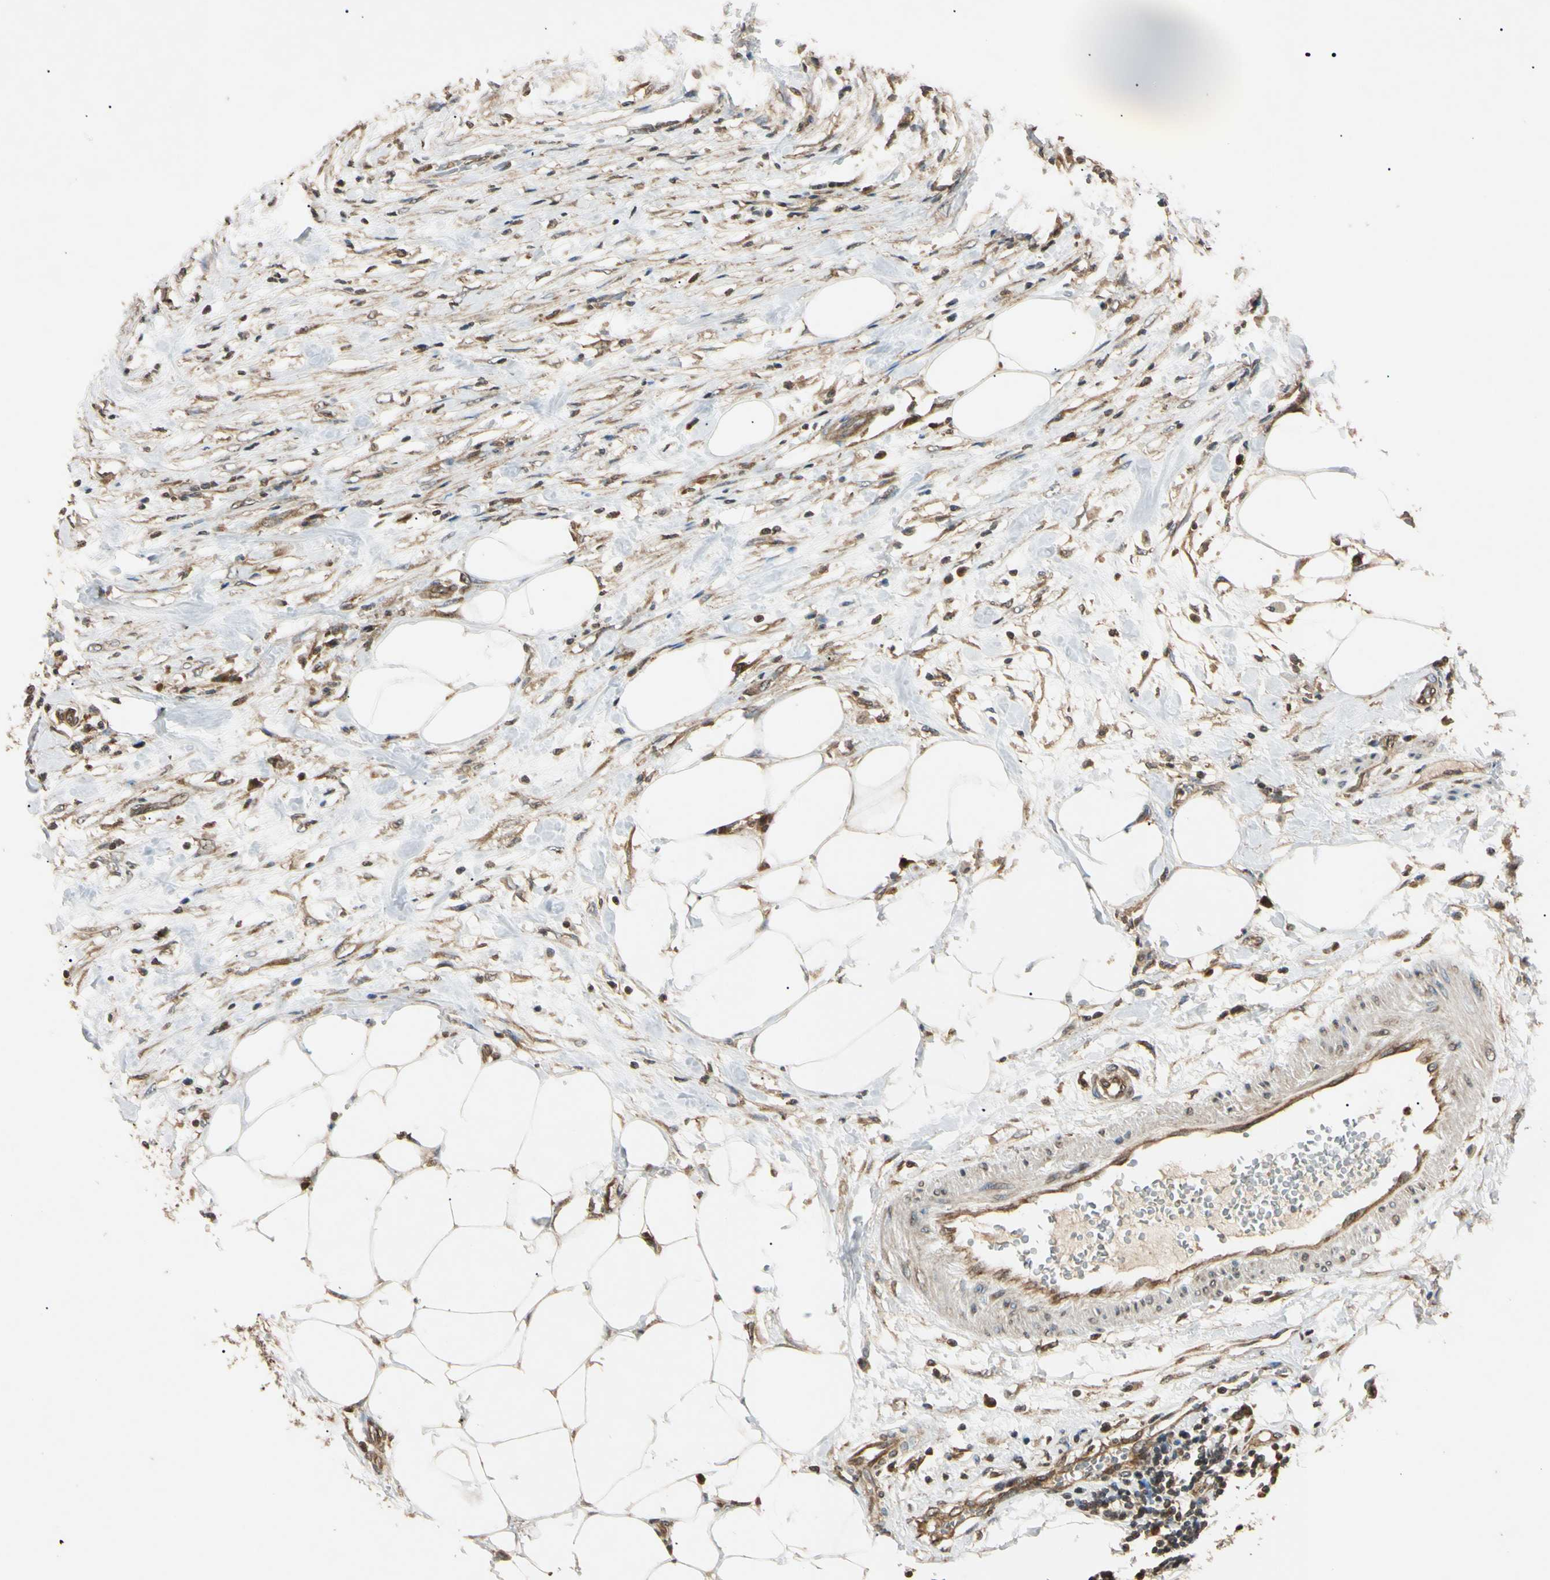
{"staining": {"intensity": "moderate", "quantity": "25%-75%", "location": "cytoplasmic/membranous"}, "tissue": "urothelial cancer", "cell_type": "Tumor cells", "image_type": "cancer", "snomed": [{"axis": "morphology", "description": "Urothelial carcinoma, High grade"}, {"axis": "topography", "description": "Urinary bladder"}], "caption": "Brown immunohistochemical staining in human high-grade urothelial carcinoma exhibits moderate cytoplasmic/membranous expression in approximately 25%-75% of tumor cells.", "gene": "EPN1", "patient": {"sex": "female", "age": 80}}